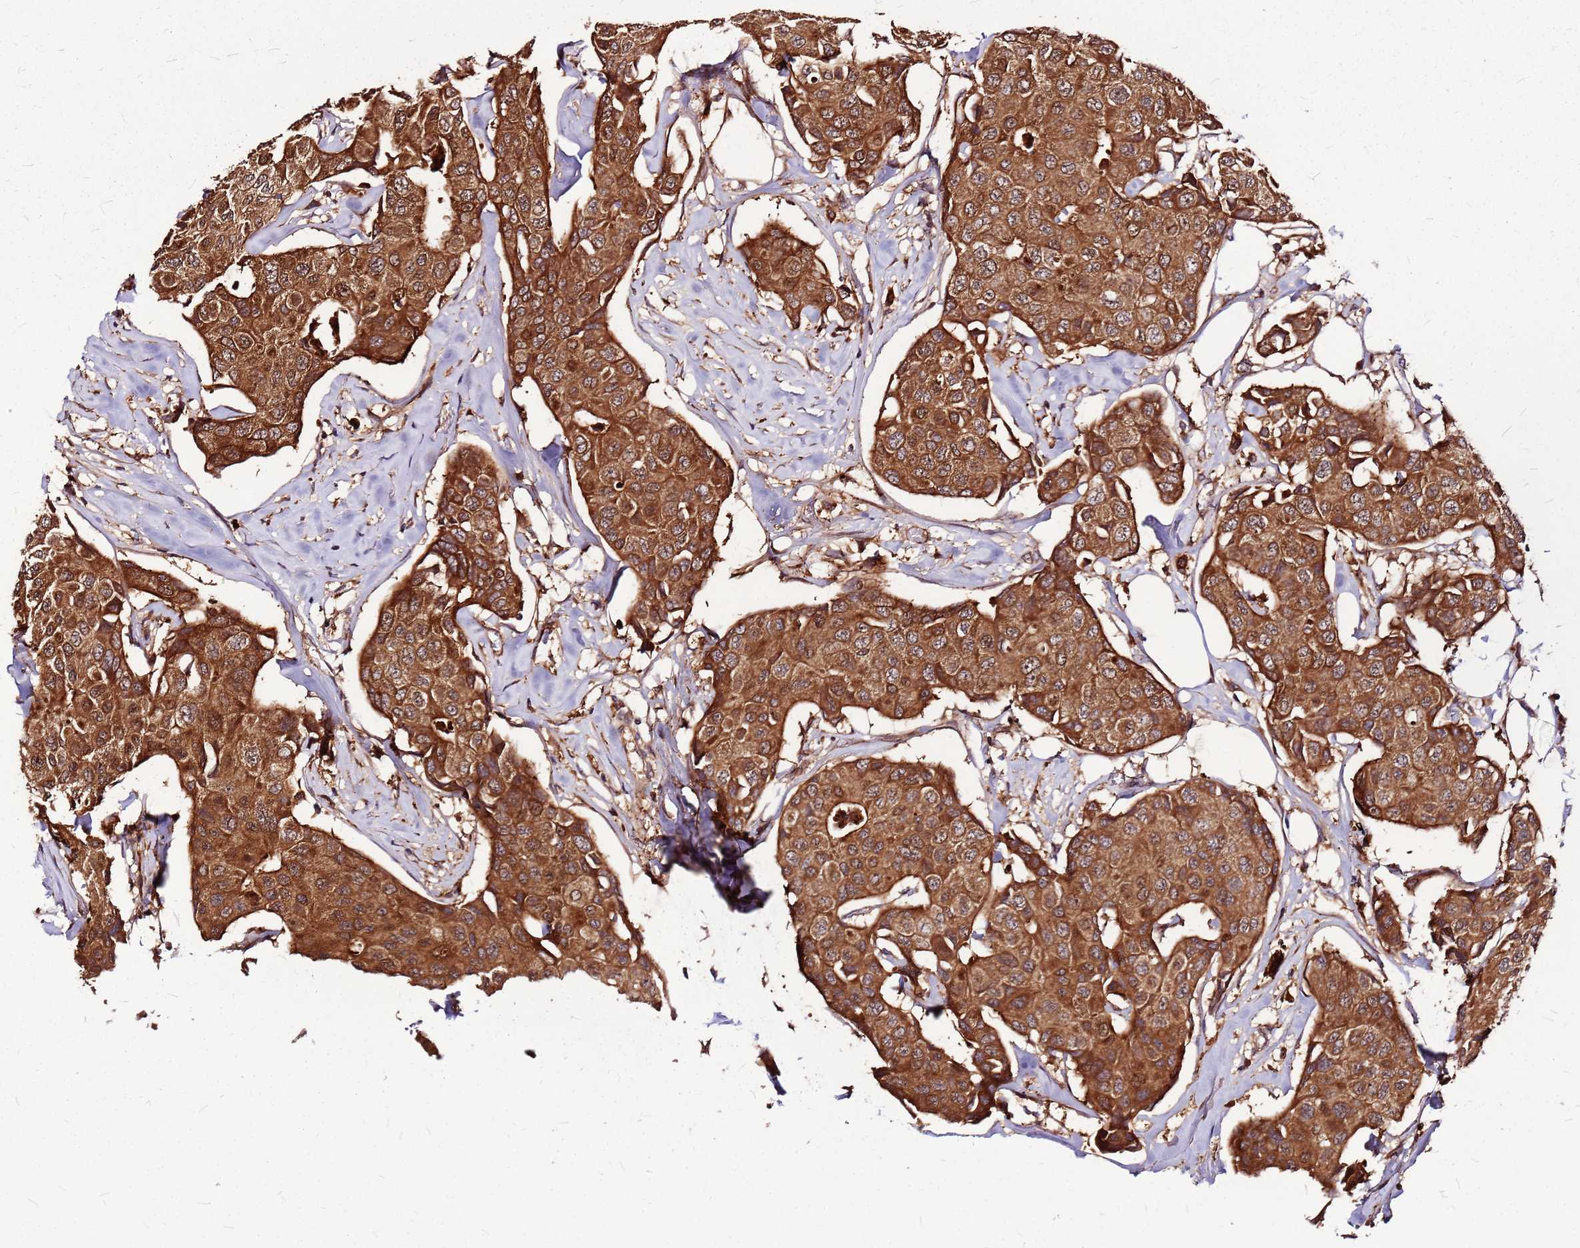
{"staining": {"intensity": "strong", "quantity": ">75%", "location": "cytoplasmic/membranous"}, "tissue": "breast cancer", "cell_type": "Tumor cells", "image_type": "cancer", "snomed": [{"axis": "morphology", "description": "Duct carcinoma"}, {"axis": "topography", "description": "Breast"}], "caption": "High-magnification brightfield microscopy of breast cancer (invasive ductal carcinoma) stained with DAB (3,3'-diaminobenzidine) (brown) and counterstained with hematoxylin (blue). tumor cells exhibit strong cytoplasmic/membranous expression is present in approximately>75% of cells.", "gene": "LYPLAL1", "patient": {"sex": "female", "age": 80}}